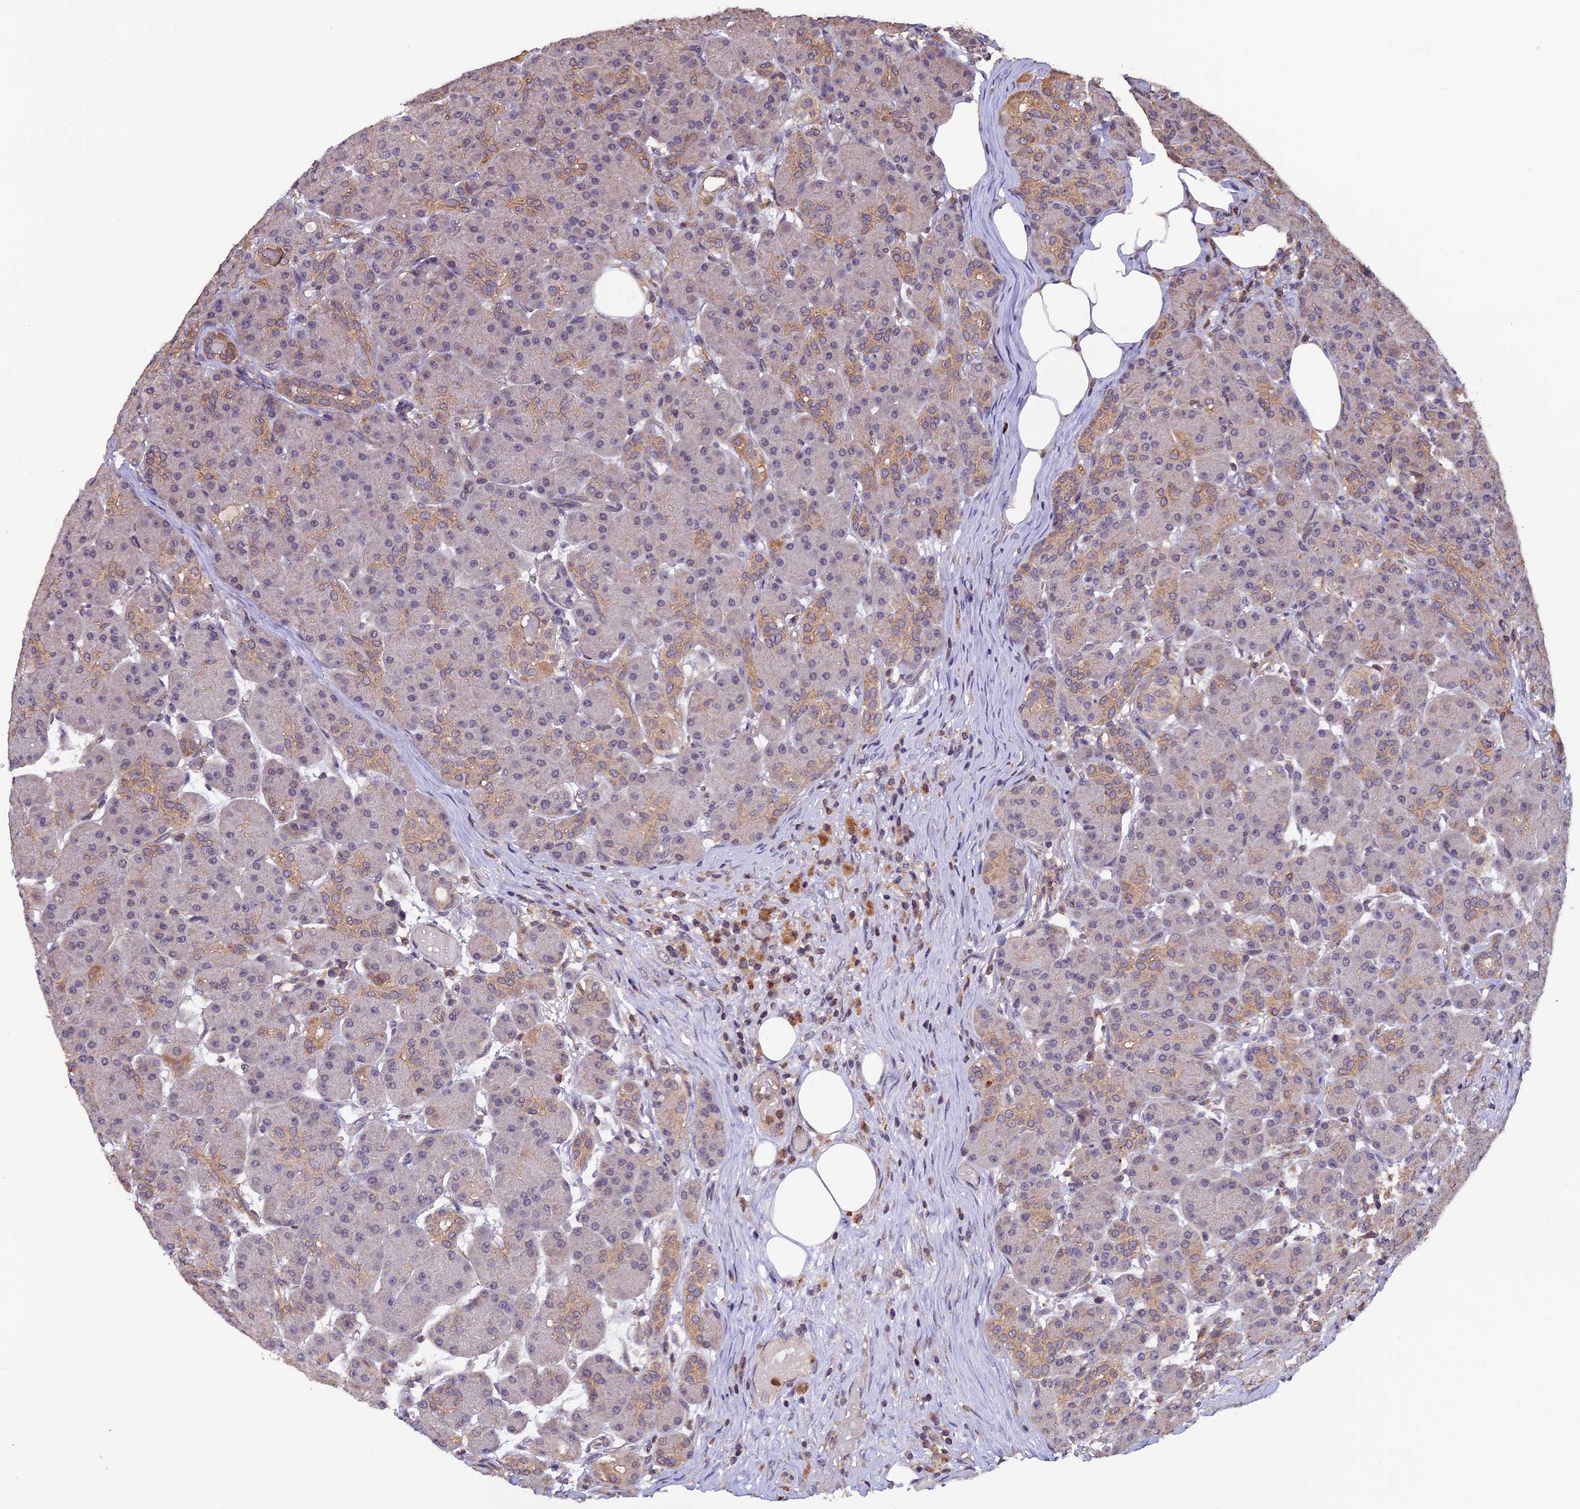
{"staining": {"intensity": "moderate", "quantity": "<25%", "location": "cytoplasmic/membranous"}, "tissue": "pancreas", "cell_type": "Exocrine glandular cells", "image_type": "normal", "snomed": [{"axis": "morphology", "description": "Normal tissue, NOS"}, {"axis": "topography", "description": "Pancreas"}], "caption": "This is a micrograph of immunohistochemistry staining of normal pancreas, which shows moderate expression in the cytoplasmic/membranous of exocrine glandular cells.", "gene": "PKD2L2", "patient": {"sex": "male", "age": 63}}